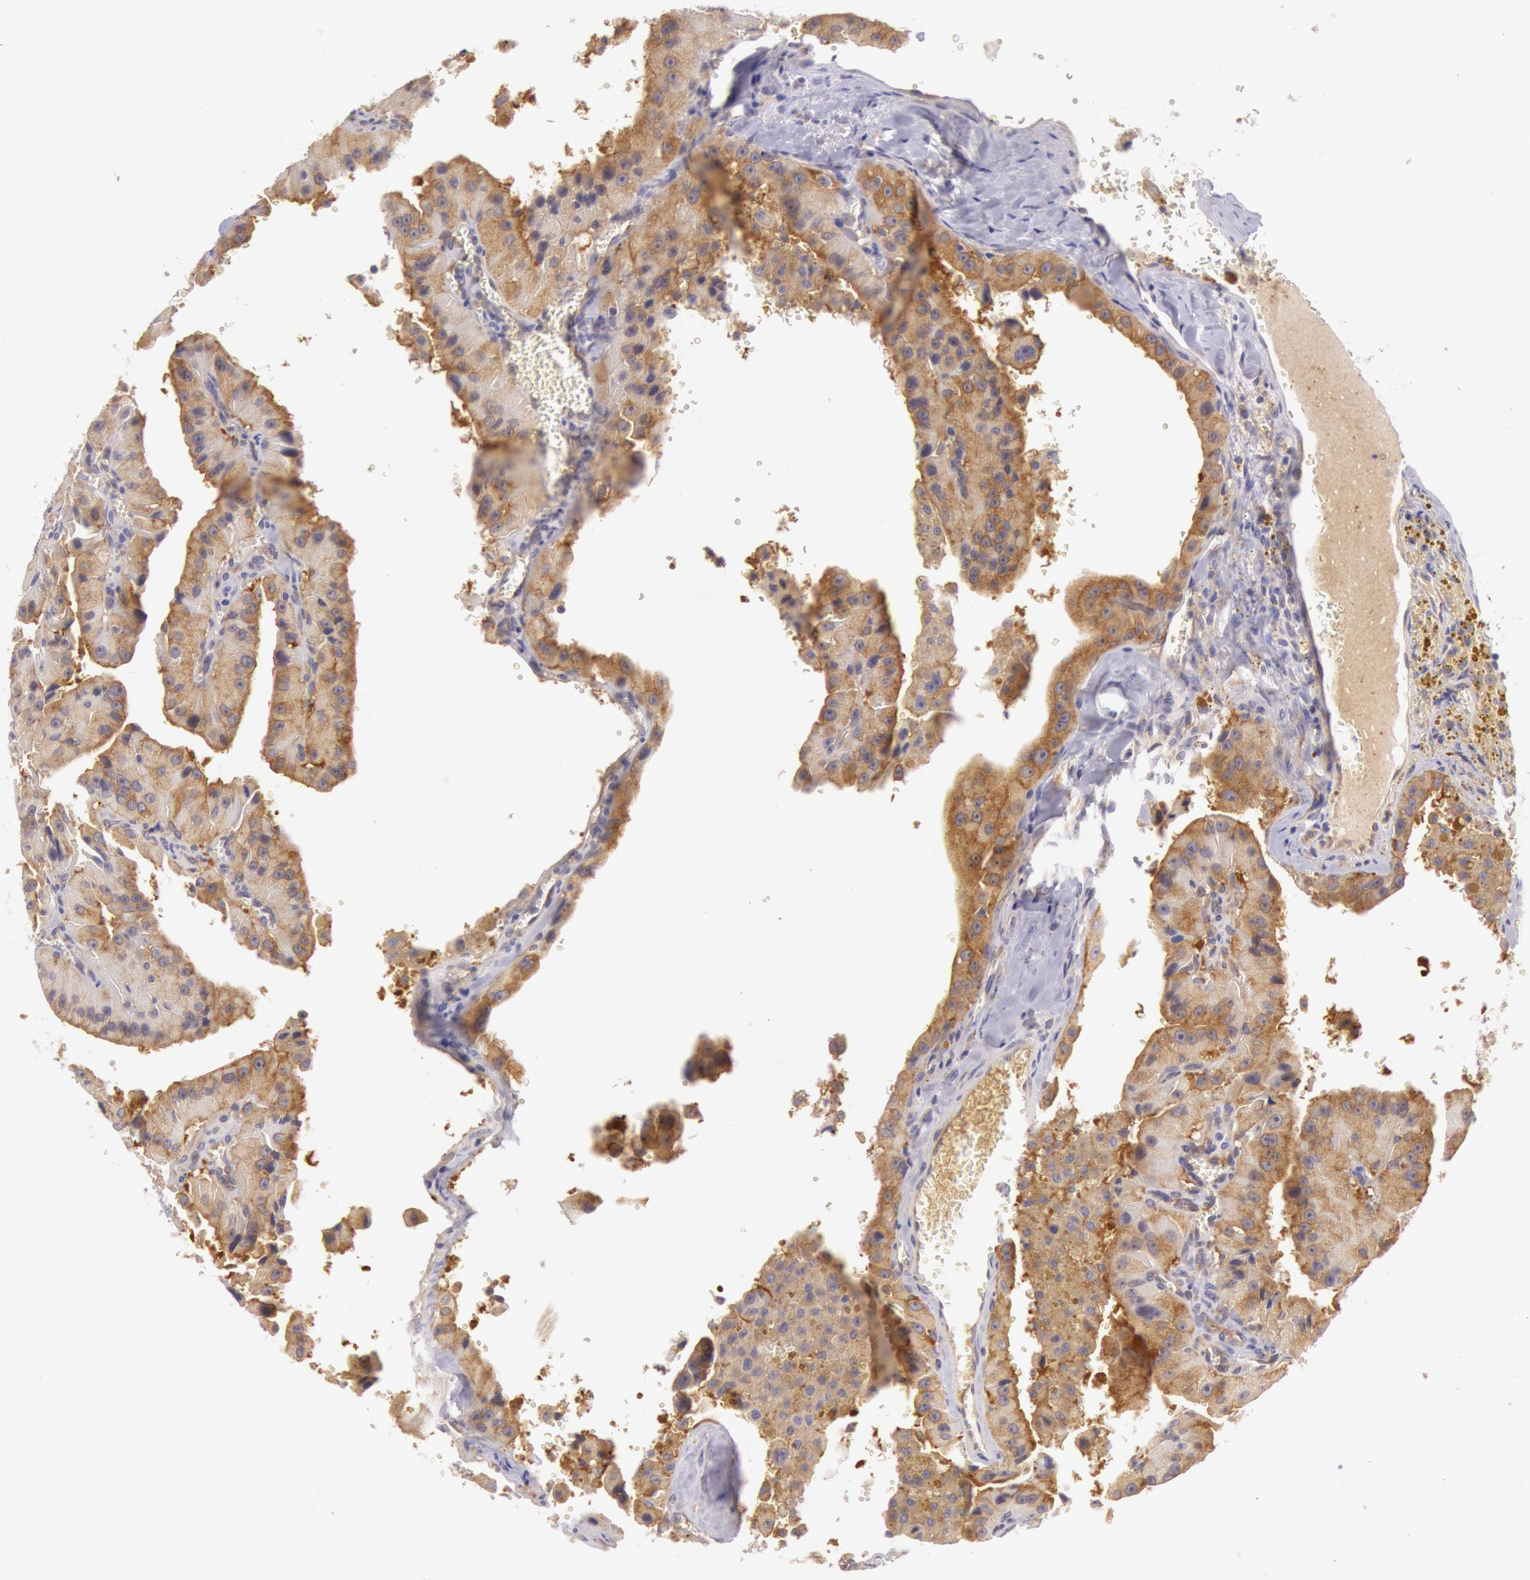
{"staining": {"intensity": "moderate", "quantity": ">75%", "location": "cytoplasmic/membranous"}, "tissue": "thyroid cancer", "cell_type": "Tumor cells", "image_type": "cancer", "snomed": [{"axis": "morphology", "description": "Carcinoma, NOS"}, {"axis": "topography", "description": "Thyroid gland"}], "caption": "The immunohistochemical stain shows moderate cytoplasmic/membranous expression in tumor cells of thyroid cancer (carcinoma) tissue.", "gene": "CHUK", "patient": {"sex": "male", "age": 76}}